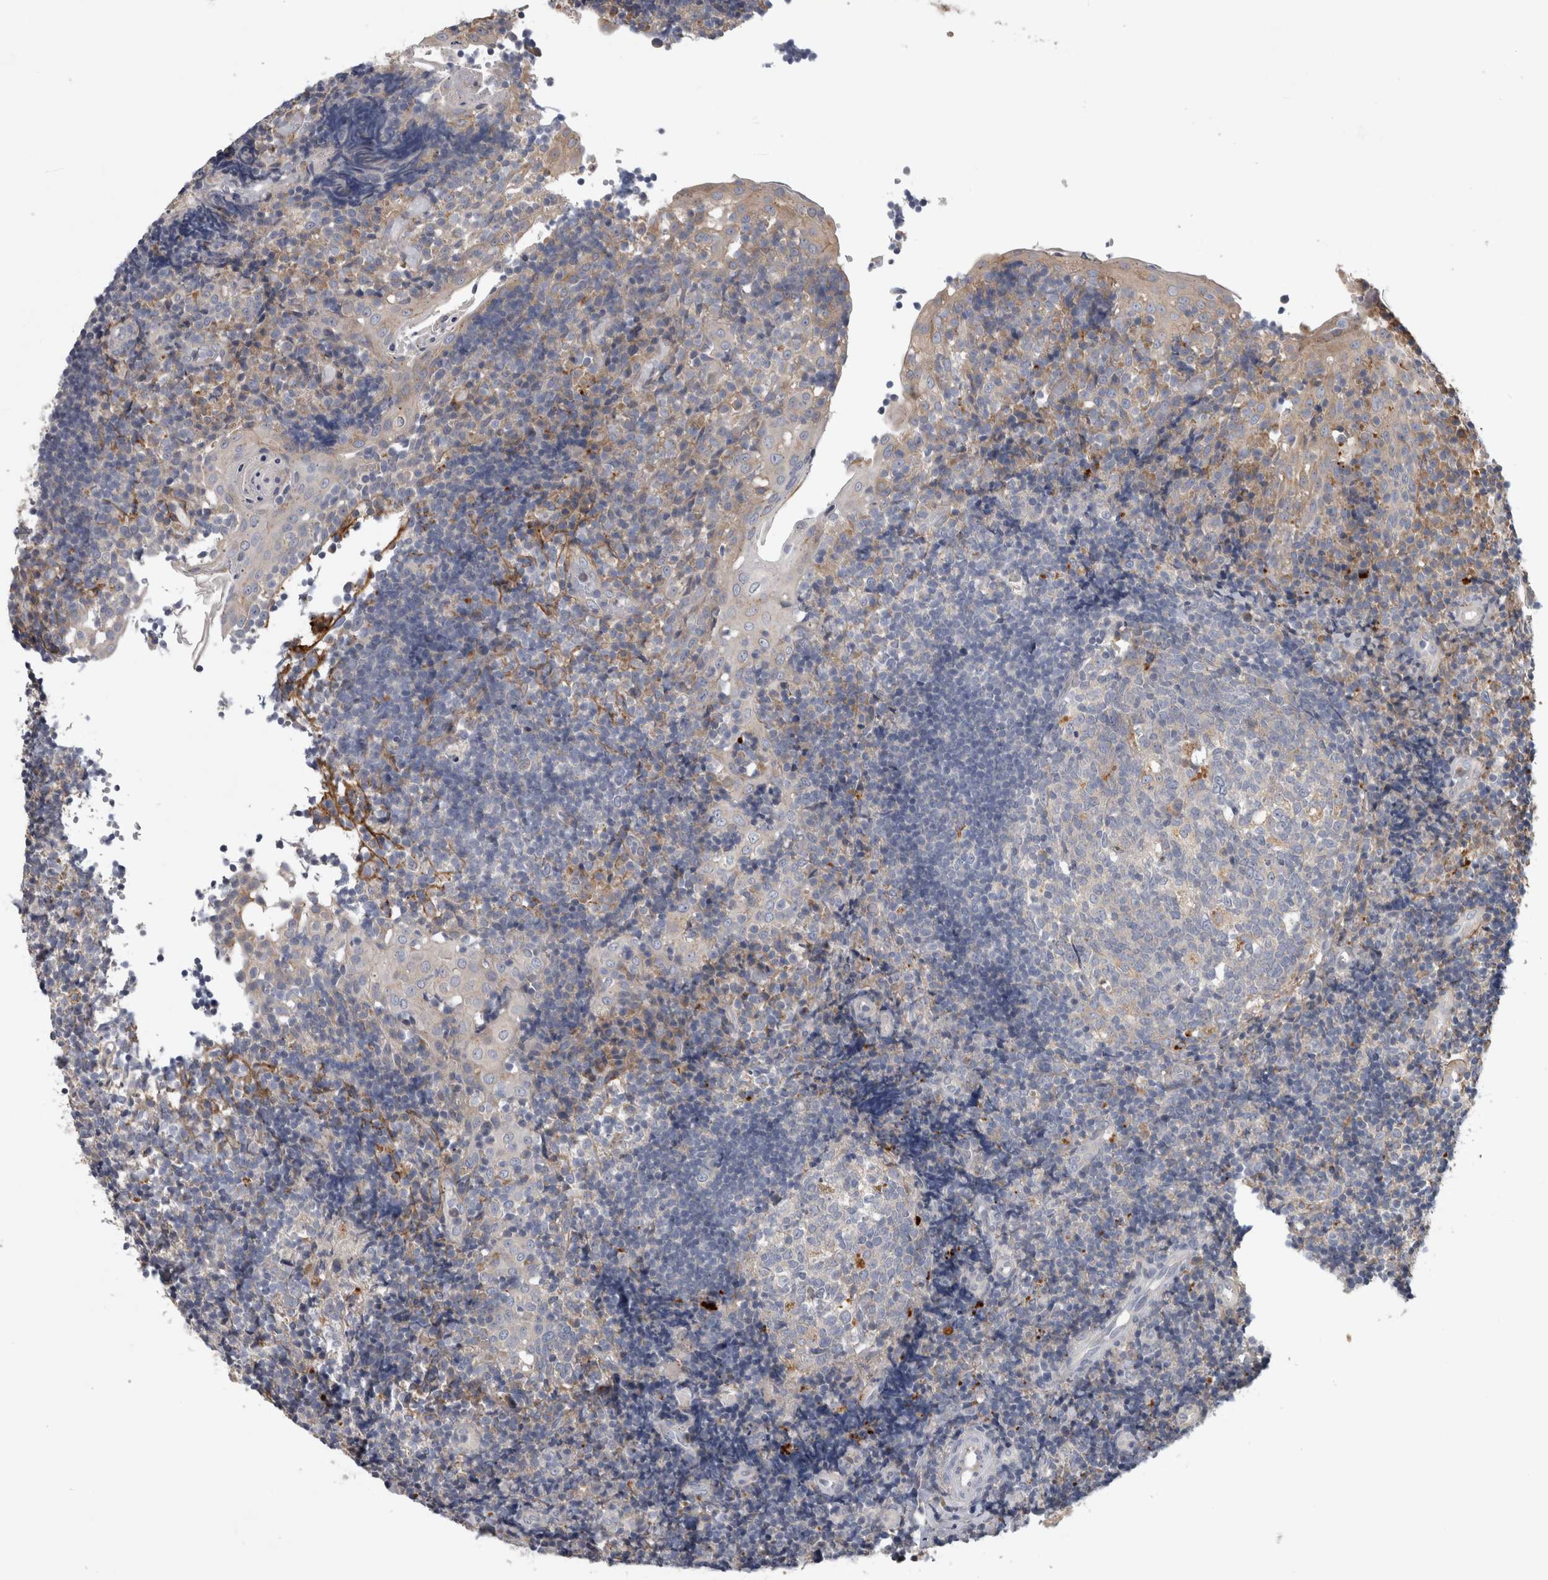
{"staining": {"intensity": "strong", "quantity": "<25%", "location": "cytoplasmic/membranous"}, "tissue": "tonsil", "cell_type": "Germinal center cells", "image_type": "normal", "snomed": [{"axis": "morphology", "description": "Normal tissue, NOS"}, {"axis": "topography", "description": "Tonsil"}], "caption": "Benign tonsil demonstrates strong cytoplasmic/membranous staining in about <25% of germinal center cells, visualized by immunohistochemistry.", "gene": "ATXN2", "patient": {"sex": "female", "age": 40}}